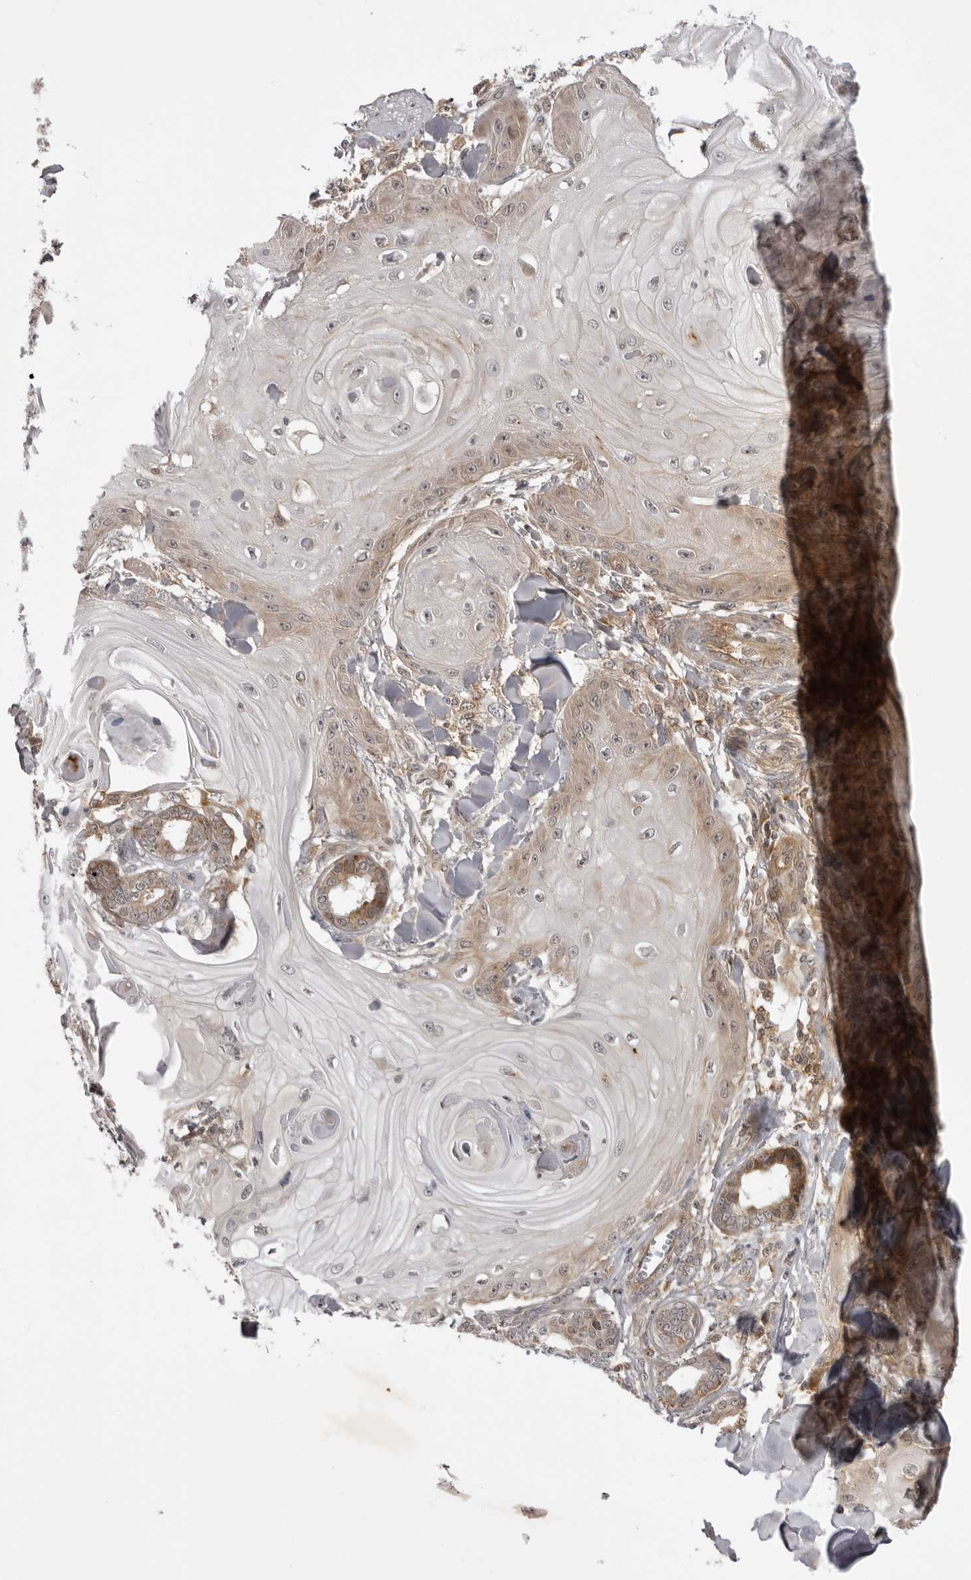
{"staining": {"intensity": "weak", "quantity": "<25%", "location": "cytoplasmic/membranous"}, "tissue": "skin cancer", "cell_type": "Tumor cells", "image_type": "cancer", "snomed": [{"axis": "morphology", "description": "Squamous cell carcinoma, NOS"}, {"axis": "topography", "description": "Skin"}], "caption": "A histopathology image of skin cancer (squamous cell carcinoma) stained for a protein exhibits no brown staining in tumor cells. (Stains: DAB (3,3'-diaminobenzidine) immunohistochemistry with hematoxylin counter stain, Microscopy: brightfield microscopy at high magnification).", "gene": "USP43", "patient": {"sex": "male", "age": 74}}